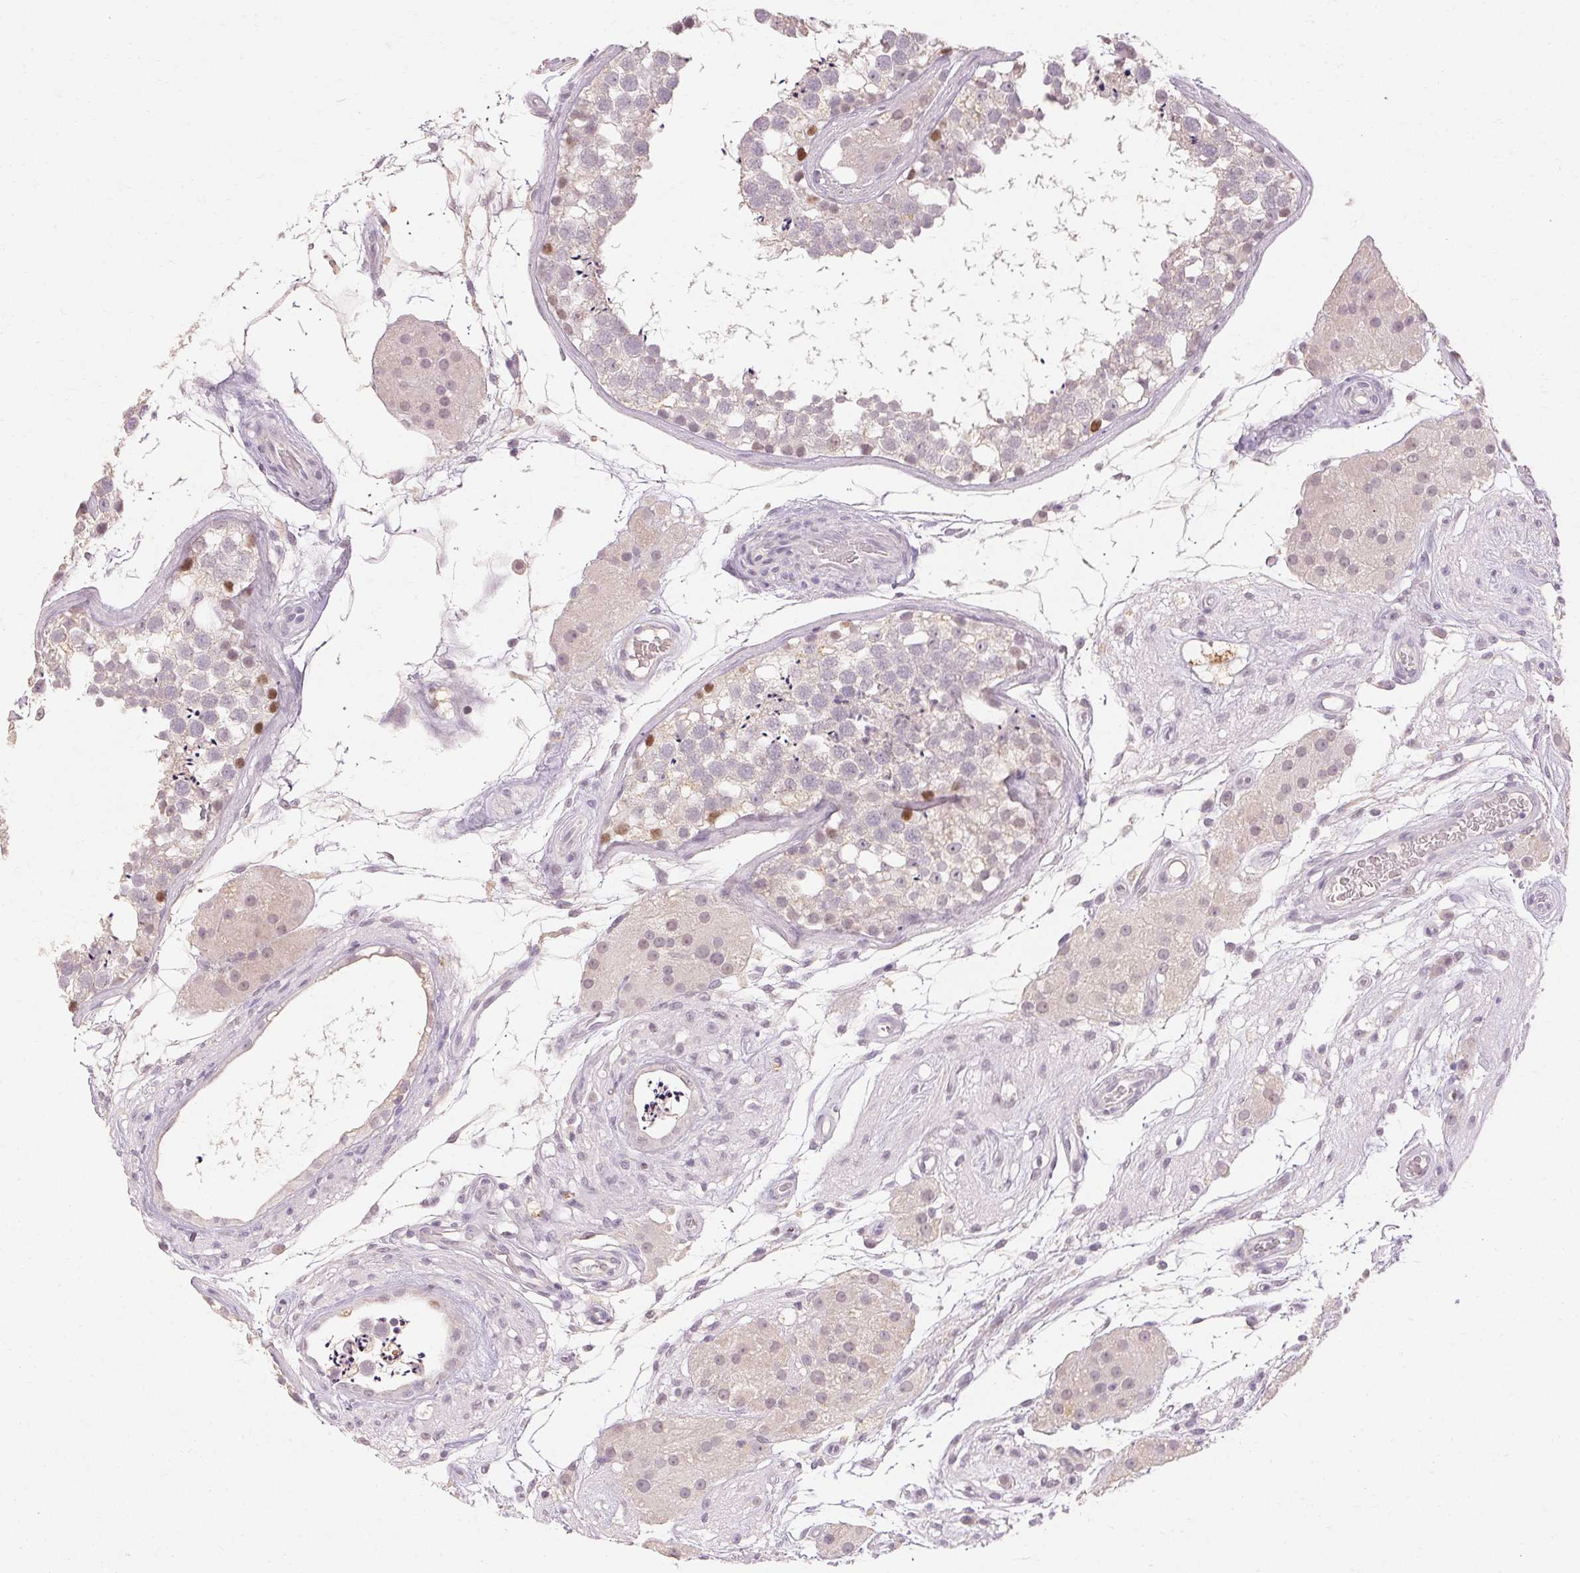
{"staining": {"intensity": "moderate", "quantity": "<25%", "location": "nuclear"}, "tissue": "testis", "cell_type": "Cells in seminiferous ducts", "image_type": "normal", "snomed": [{"axis": "morphology", "description": "Normal tissue, NOS"}, {"axis": "morphology", "description": "Seminoma, NOS"}, {"axis": "topography", "description": "Testis"}], "caption": "Moderate nuclear positivity for a protein is identified in about <25% of cells in seminiferous ducts of unremarkable testis using immunohistochemistry.", "gene": "SKP2", "patient": {"sex": "male", "age": 65}}